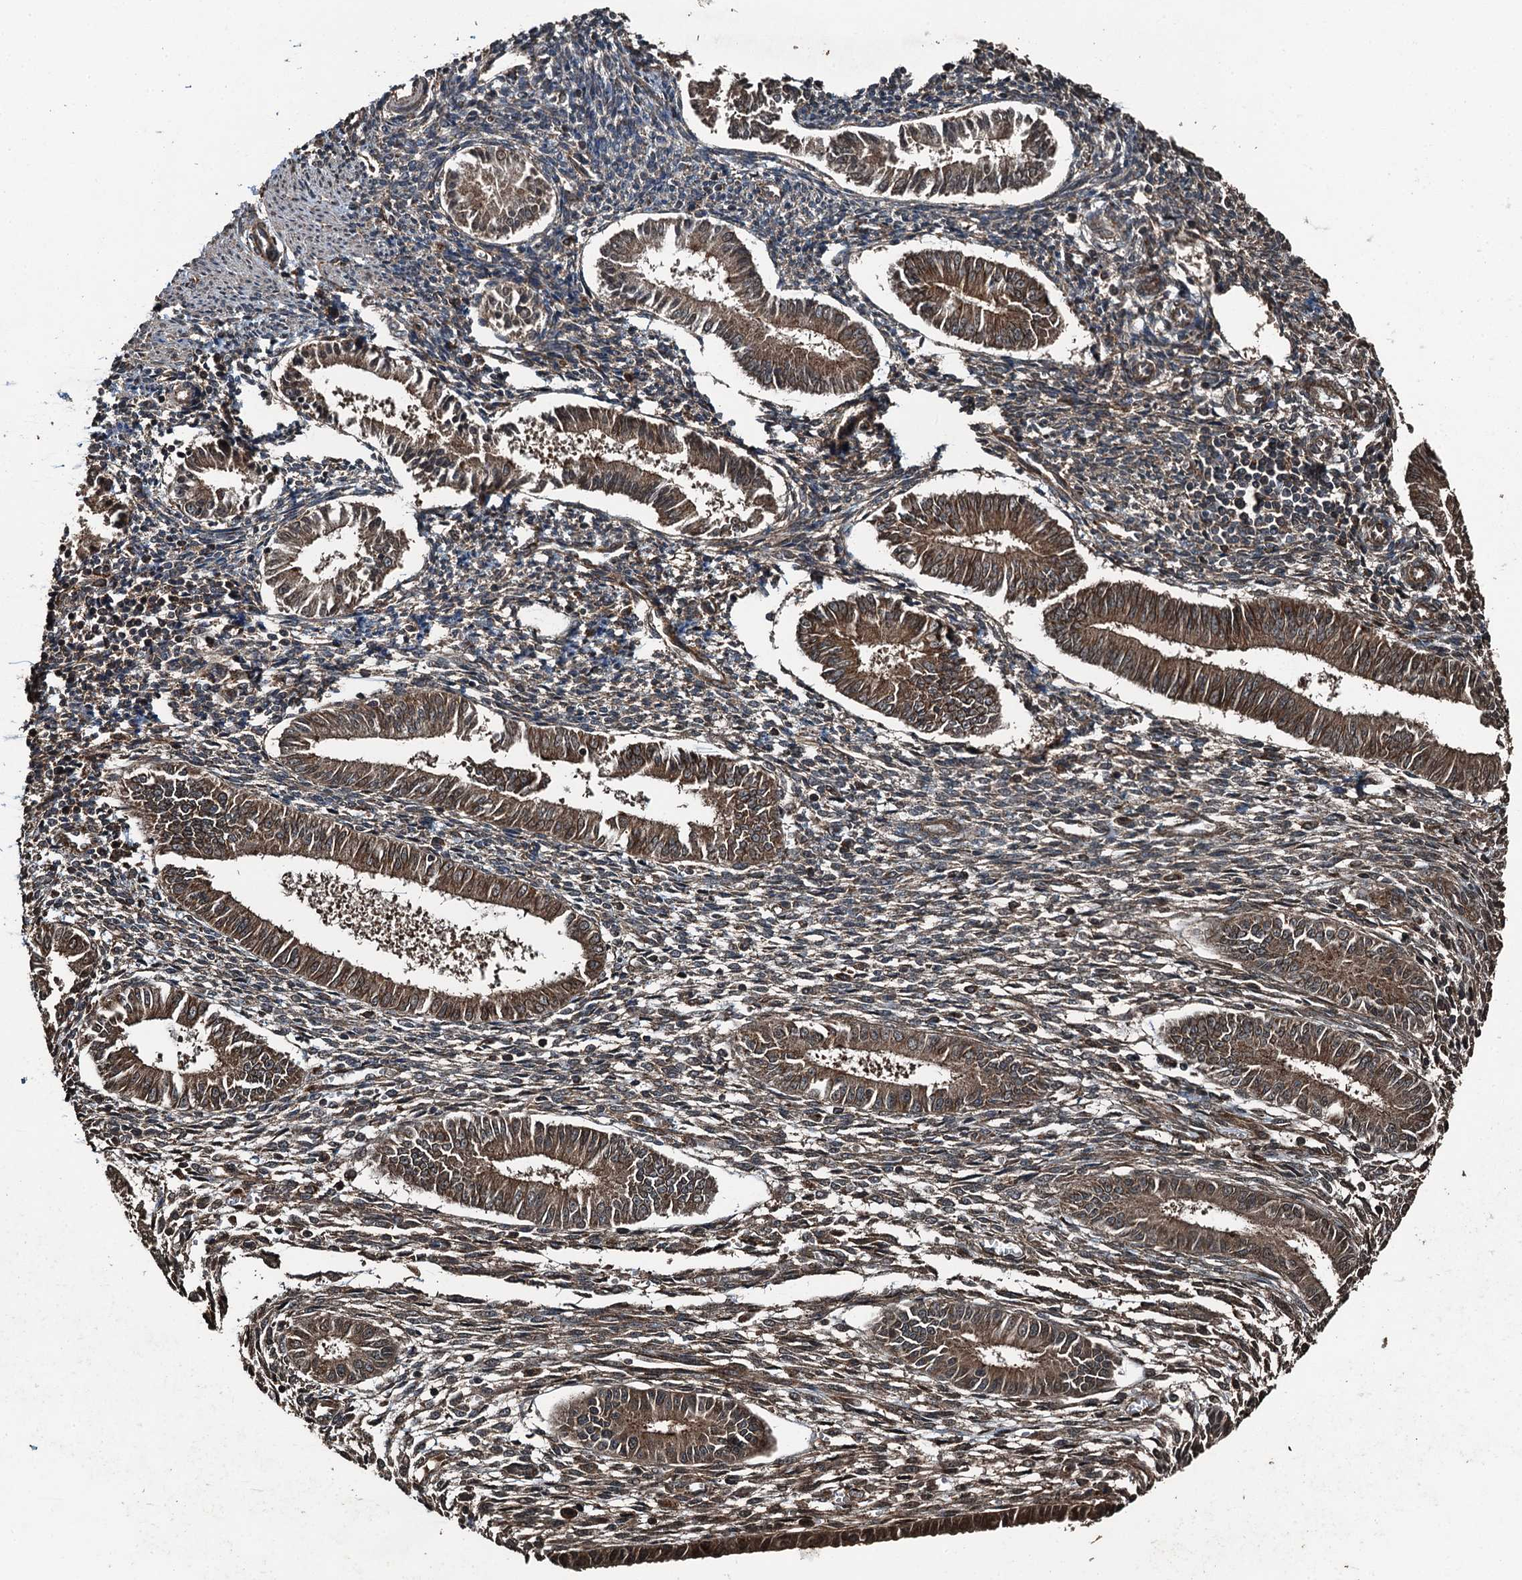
{"staining": {"intensity": "weak", "quantity": "<25%", "location": "cytoplasmic/membranous"}, "tissue": "endometrium", "cell_type": "Cells in endometrial stroma", "image_type": "normal", "snomed": [{"axis": "morphology", "description": "Normal tissue, NOS"}, {"axis": "topography", "description": "Uterus"}, {"axis": "topography", "description": "Endometrium"}], "caption": "Immunohistochemistry micrograph of benign human endometrium stained for a protein (brown), which demonstrates no expression in cells in endometrial stroma. Brightfield microscopy of IHC stained with DAB (3,3'-diaminobenzidine) (brown) and hematoxylin (blue), captured at high magnification.", "gene": "TCTN1", "patient": {"sex": "female", "age": 48}}